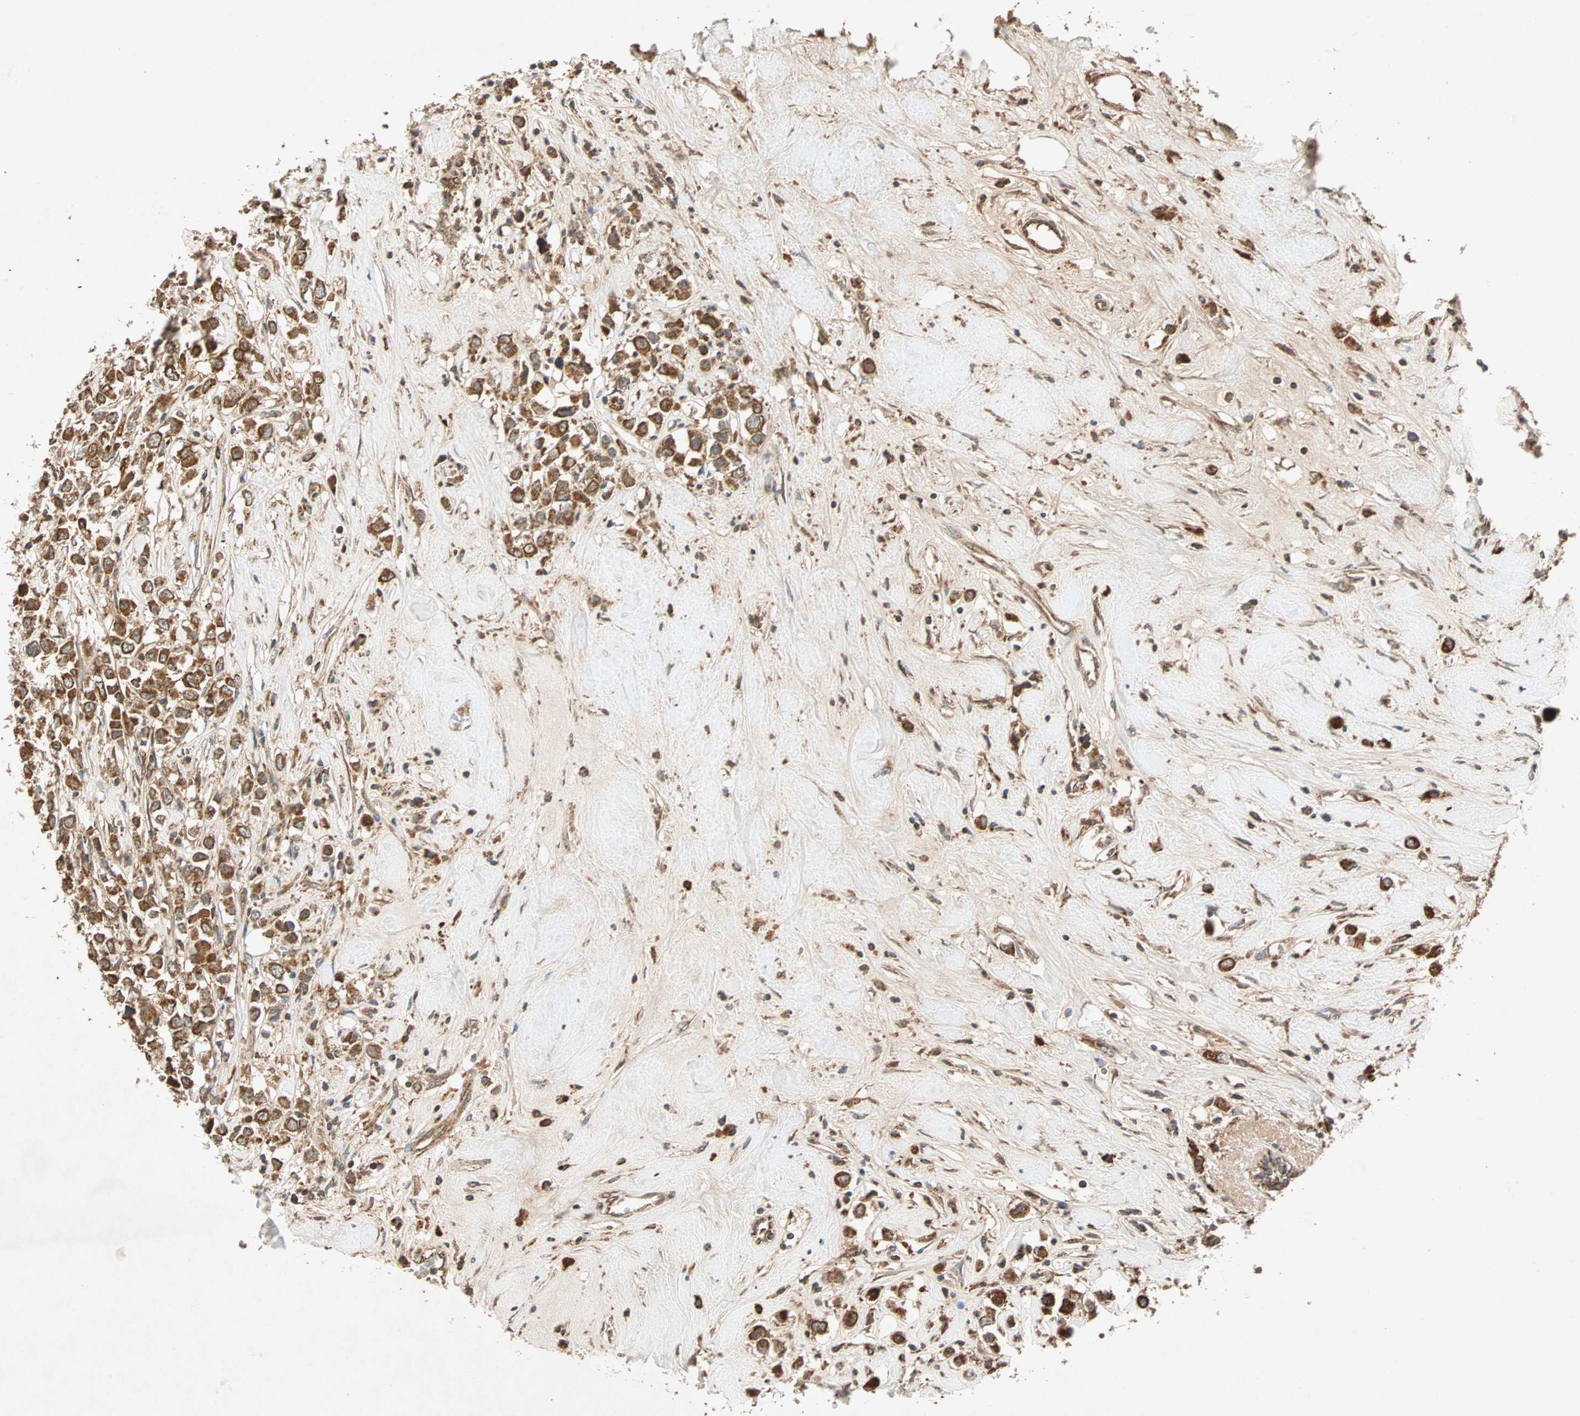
{"staining": {"intensity": "strong", "quantity": ">75%", "location": "cytoplasmic/membranous"}, "tissue": "breast cancer", "cell_type": "Tumor cells", "image_type": "cancer", "snomed": [{"axis": "morphology", "description": "Duct carcinoma"}, {"axis": "topography", "description": "Breast"}], "caption": "Tumor cells exhibit high levels of strong cytoplasmic/membranous positivity in approximately >75% of cells in infiltrating ductal carcinoma (breast).", "gene": "MAPK1", "patient": {"sex": "female", "age": 61}}